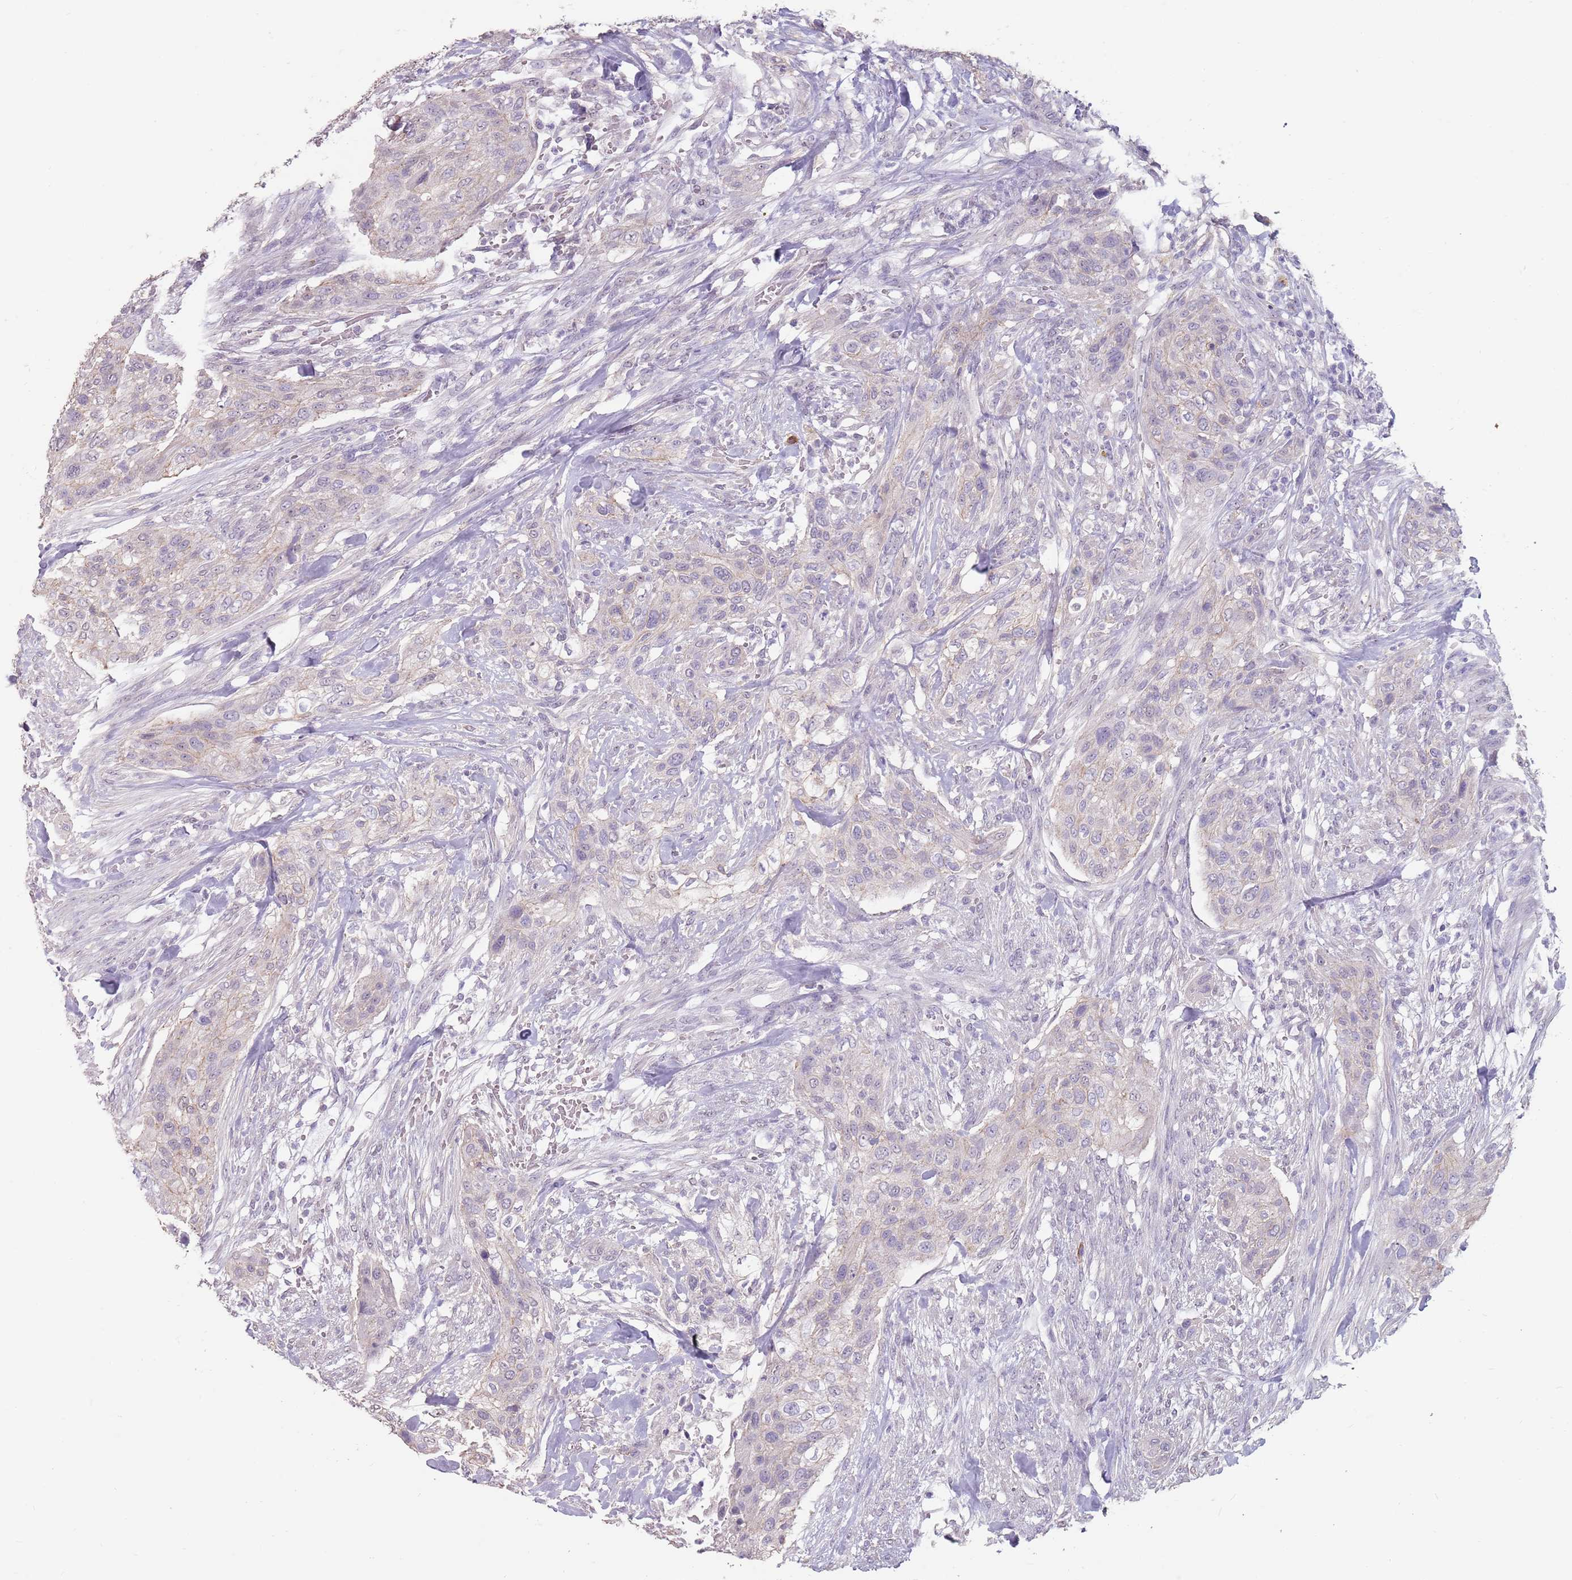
{"staining": {"intensity": "negative", "quantity": "none", "location": "none"}, "tissue": "urothelial cancer", "cell_type": "Tumor cells", "image_type": "cancer", "snomed": [{"axis": "morphology", "description": "Urothelial carcinoma, High grade"}, {"axis": "topography", "description": "Urinary bladder"}], "caption": "Image shows no significant protein expression in tumor cells of urothelial cancer.", "gene": "STYK1", "patient": {"sex": "male", "age": 35}}